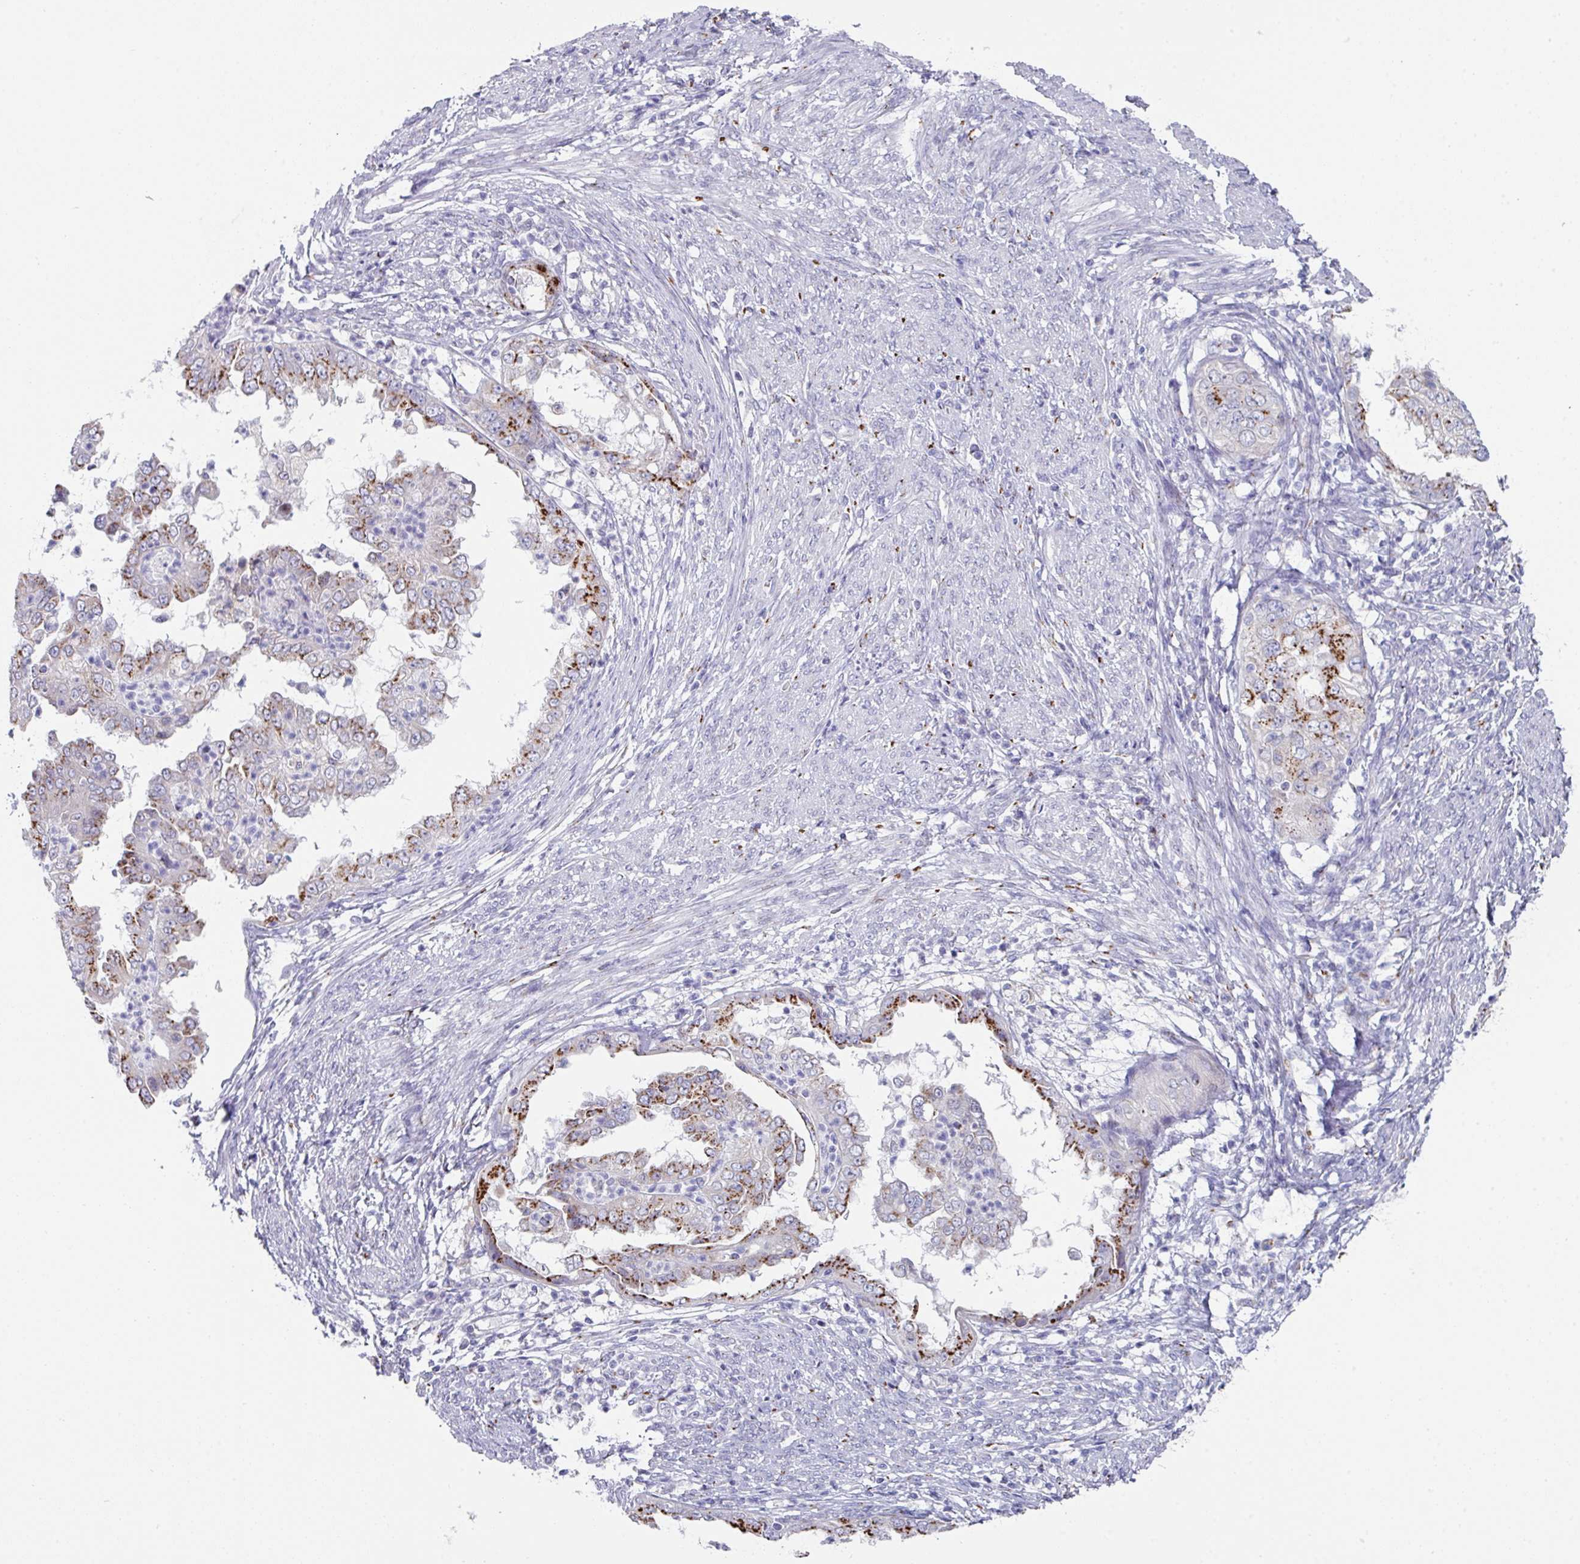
{"staining": {"intensity": "moderate", "quantity": "25%-75%", "location": "cytoplasmic/membranous"}, "tissue": "endometrial cancer", "cell_type": "Tumor cells", "image_type": "cancer", "snomed": [{"axis": "morphology", "description": "Adenocarcinoma, NOS"}, {"axis": "topography", "description": "Endometrium"}], "caption": "Immunohistochemical staining of endometrial cancer reveals moderate cytoplasmic/membranous protein expression in about 25%-75% of tumor cells.", "gene": "VKORC1L1", "patient": {"sex": "female", "age": 85}}